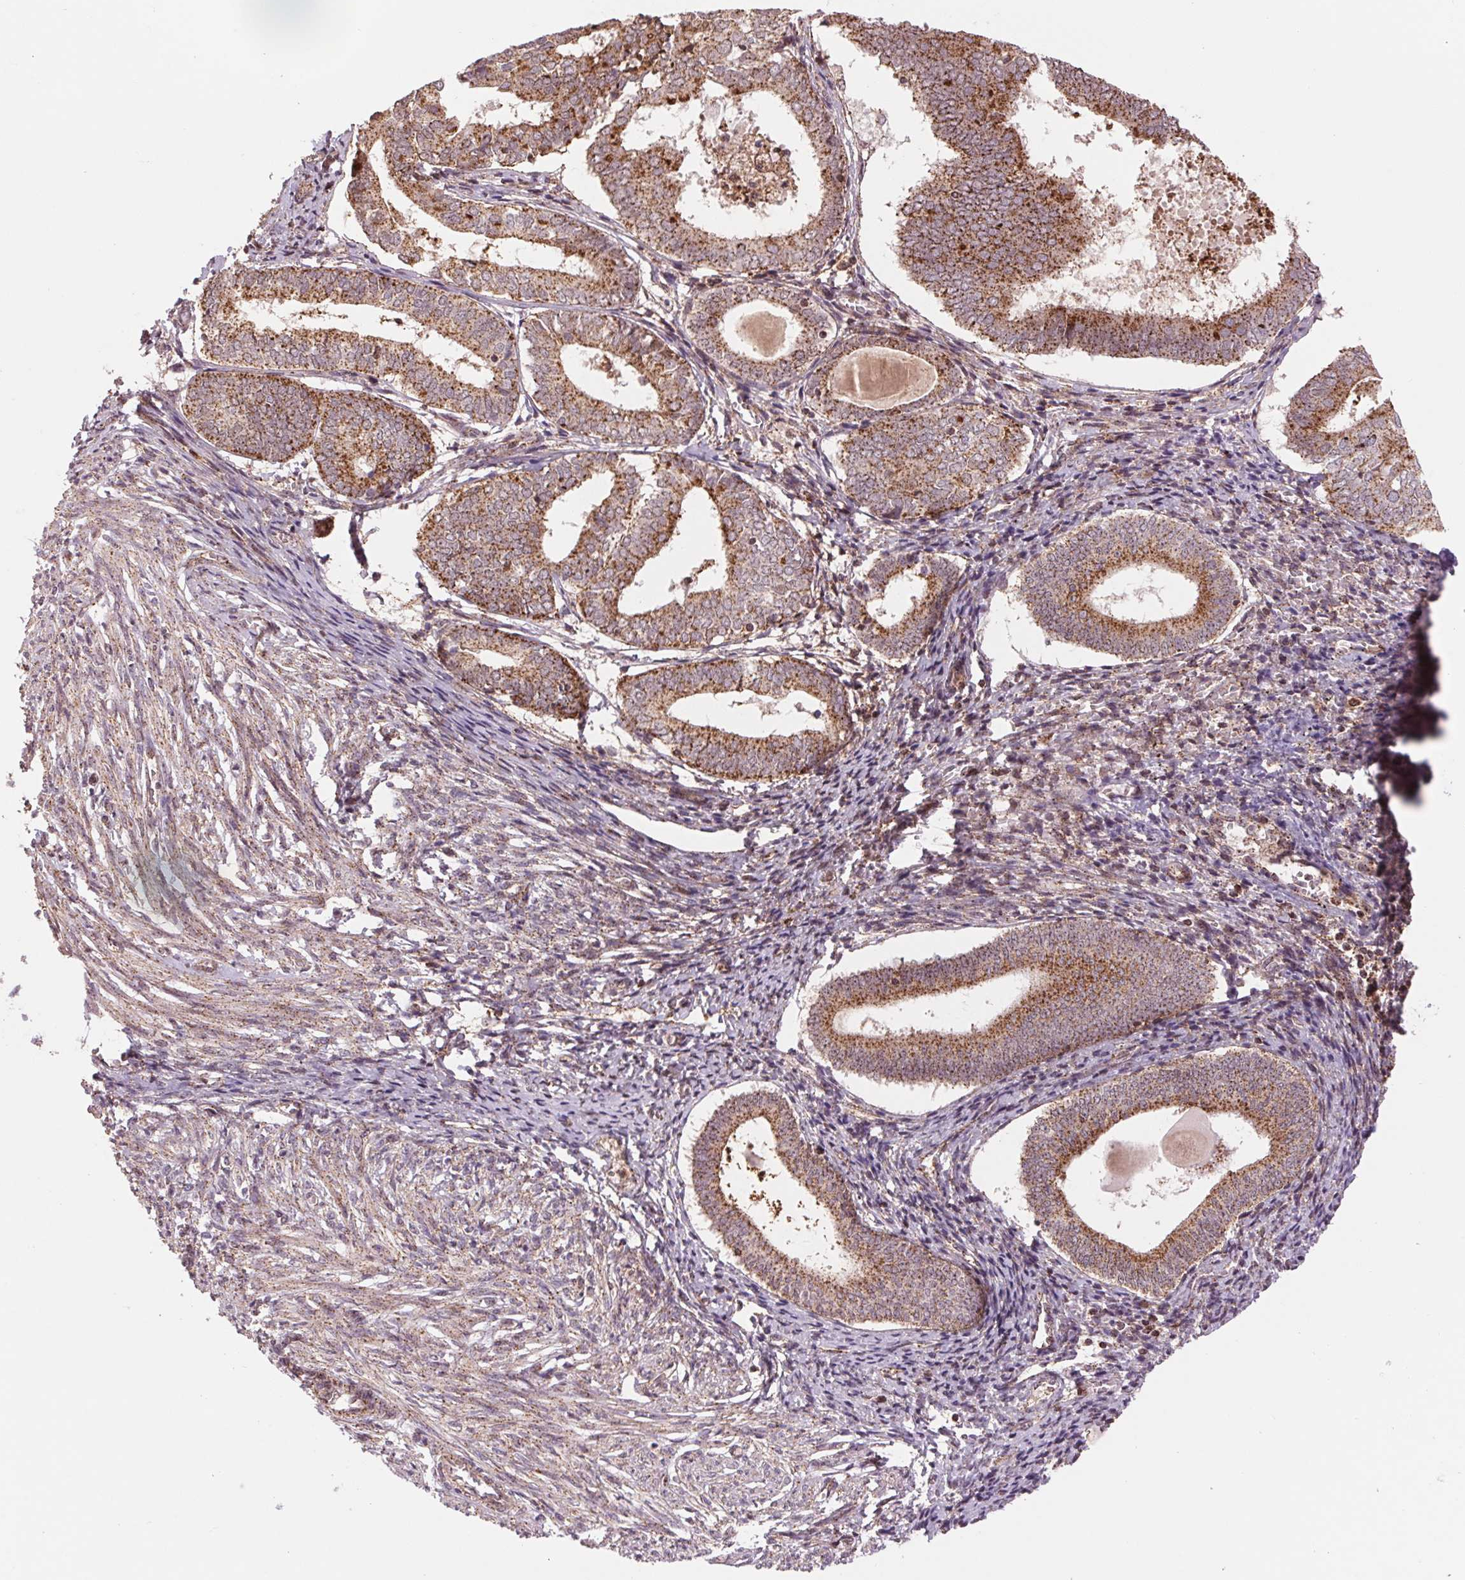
{"staining": {"intensity": "weak", "quantity": "25%-75%", "location": "cytoplasmic/membranous"}, "tissue": "endometrium", "cell_type": "Cells in endometrial stroma", "image_type": "normal", "snomed": [{"axis": "morphology", "description": "Normal tissue, NOS"}, {"axis": "topography", "description": "Endometrium"}], "caption": "A brown stain shows weak cytoplasmic/membranous expression of a protein in cells in endometrial stroma of normal human endometrium. The protein is stained brown, and the nuclei are stained in blue (DAB IHC with brightfield microscopy, high magnification).", "gene": "CHMP4B", "patient": {"sex": "female", "age": 50}}